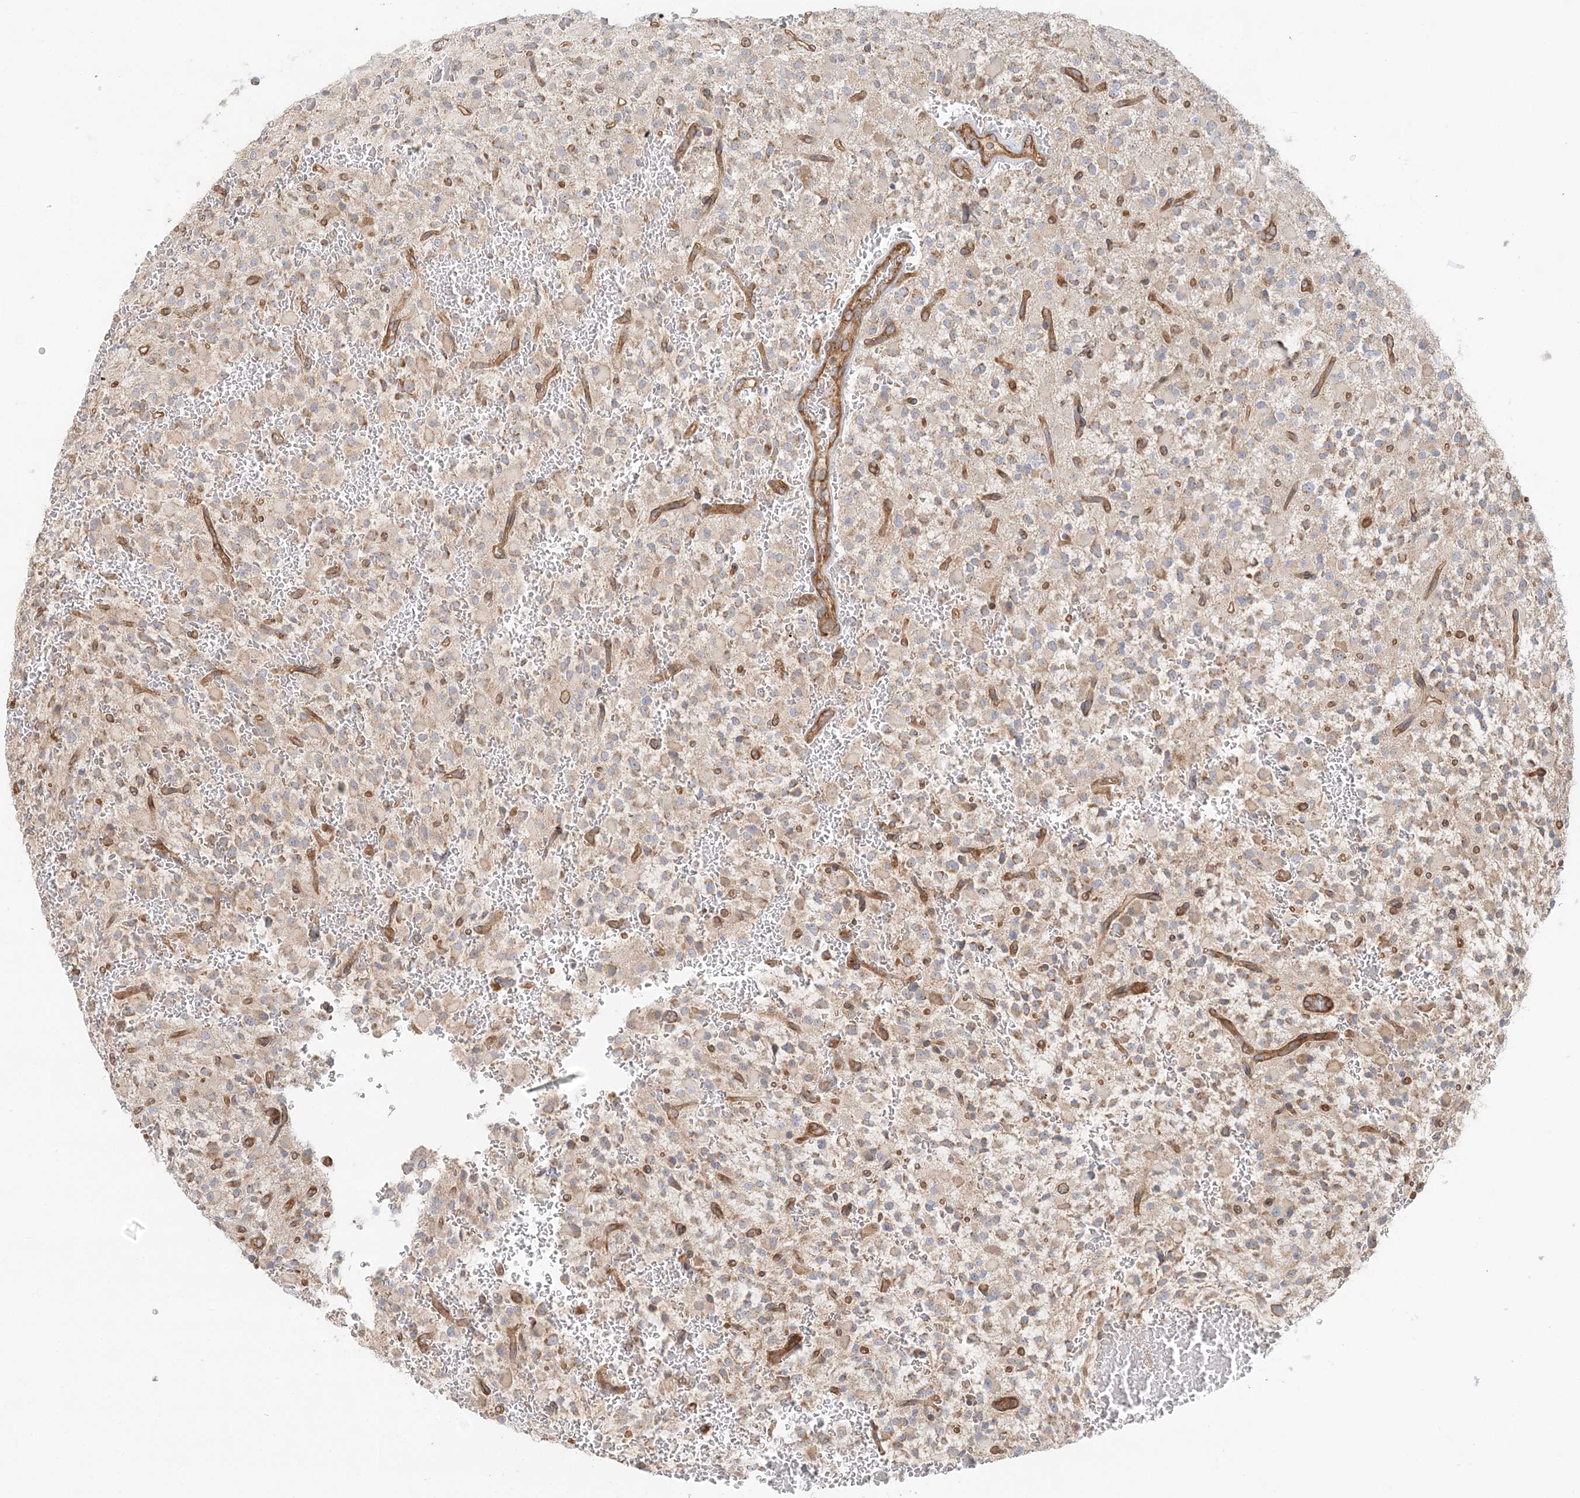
{"staining": {"intensity": "moderate", "quantity": "25%-75%", "location": "cytoplasmic/membranous"}, "tissue": "glioma", "cell_type": "Tumor cells", "image_type": "cancer", "snomed": [{"axis": "morphology", "description": "Glioma, malignant, High grade"}, {"axis": "topography", "description": "Brain"}], "caption": "Immunohistochemistry (IHC) staining of glioma, which reveals medium levels of moderate cytoplasmic/membranous expression in approximately 25%-75% of tumor cells indicating moderate cytoplasmic/membranous protein staining. The staining was performed using DAB (brown) for protein detection and nuclei were counterstained in hematoxylin (blue).", "gene": "KIAA0232", "patient": {"sex": "male", "age": 34}}